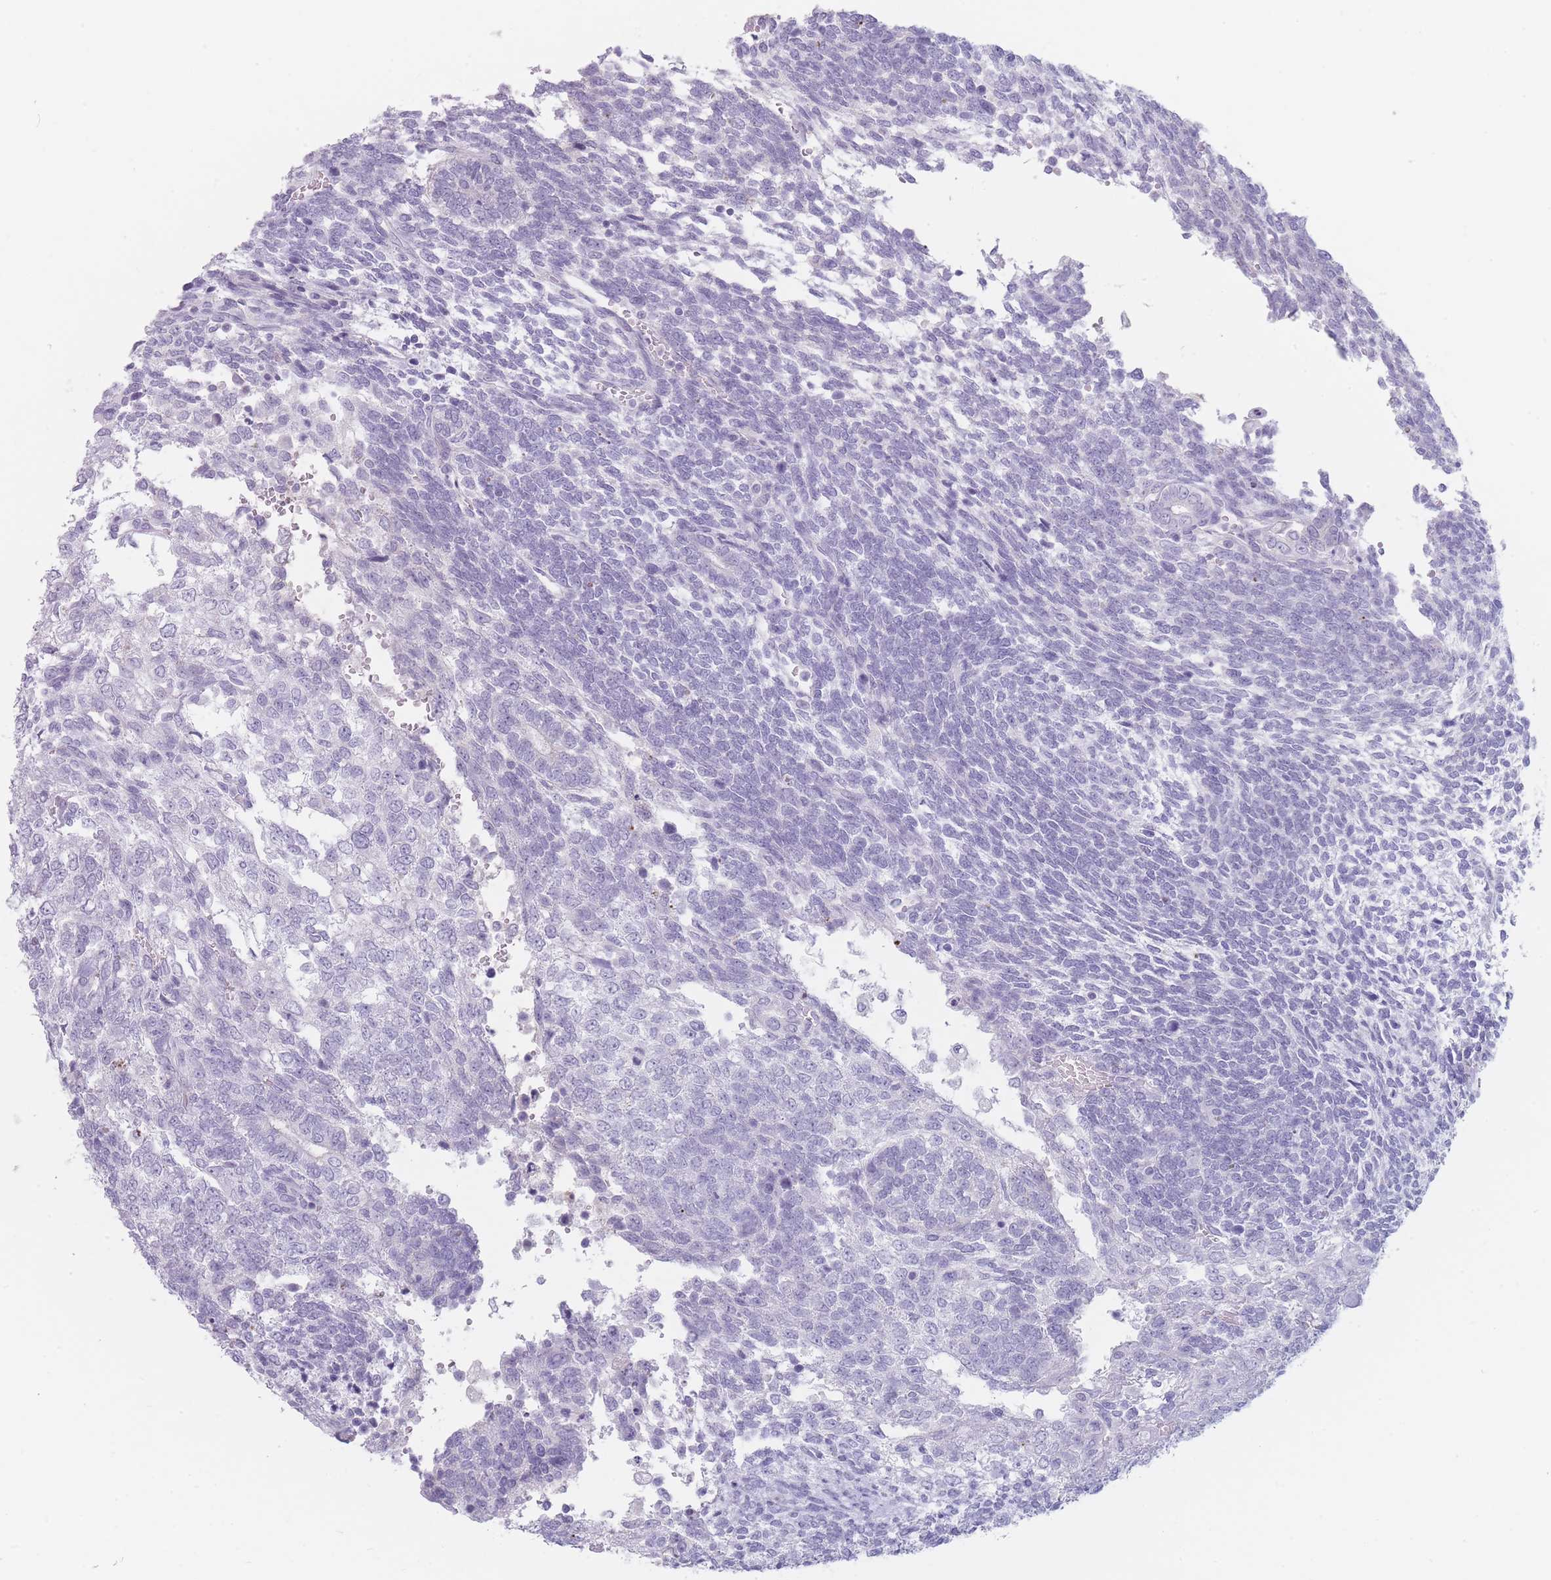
{"staining": {"intensity": "negative", "quantity": "none", "location": "none"}, "tissue": "testis cancer", "cell_type": "Tumor cells", "image_type": "cancer", "snomed": [{"axis": "morphology", "description": "Carcinoma, Embryonal, NOS"}, {"axis": "topography", "description": "Testis"}], "caption": "This is a photomicrograph of immunohistochemistry (IHC) staining of embryonal carcinoma (testis), which shows no expression in tumor cells.", "gene": "GPR12", "patient": {"sex": "male", "age": 23}}